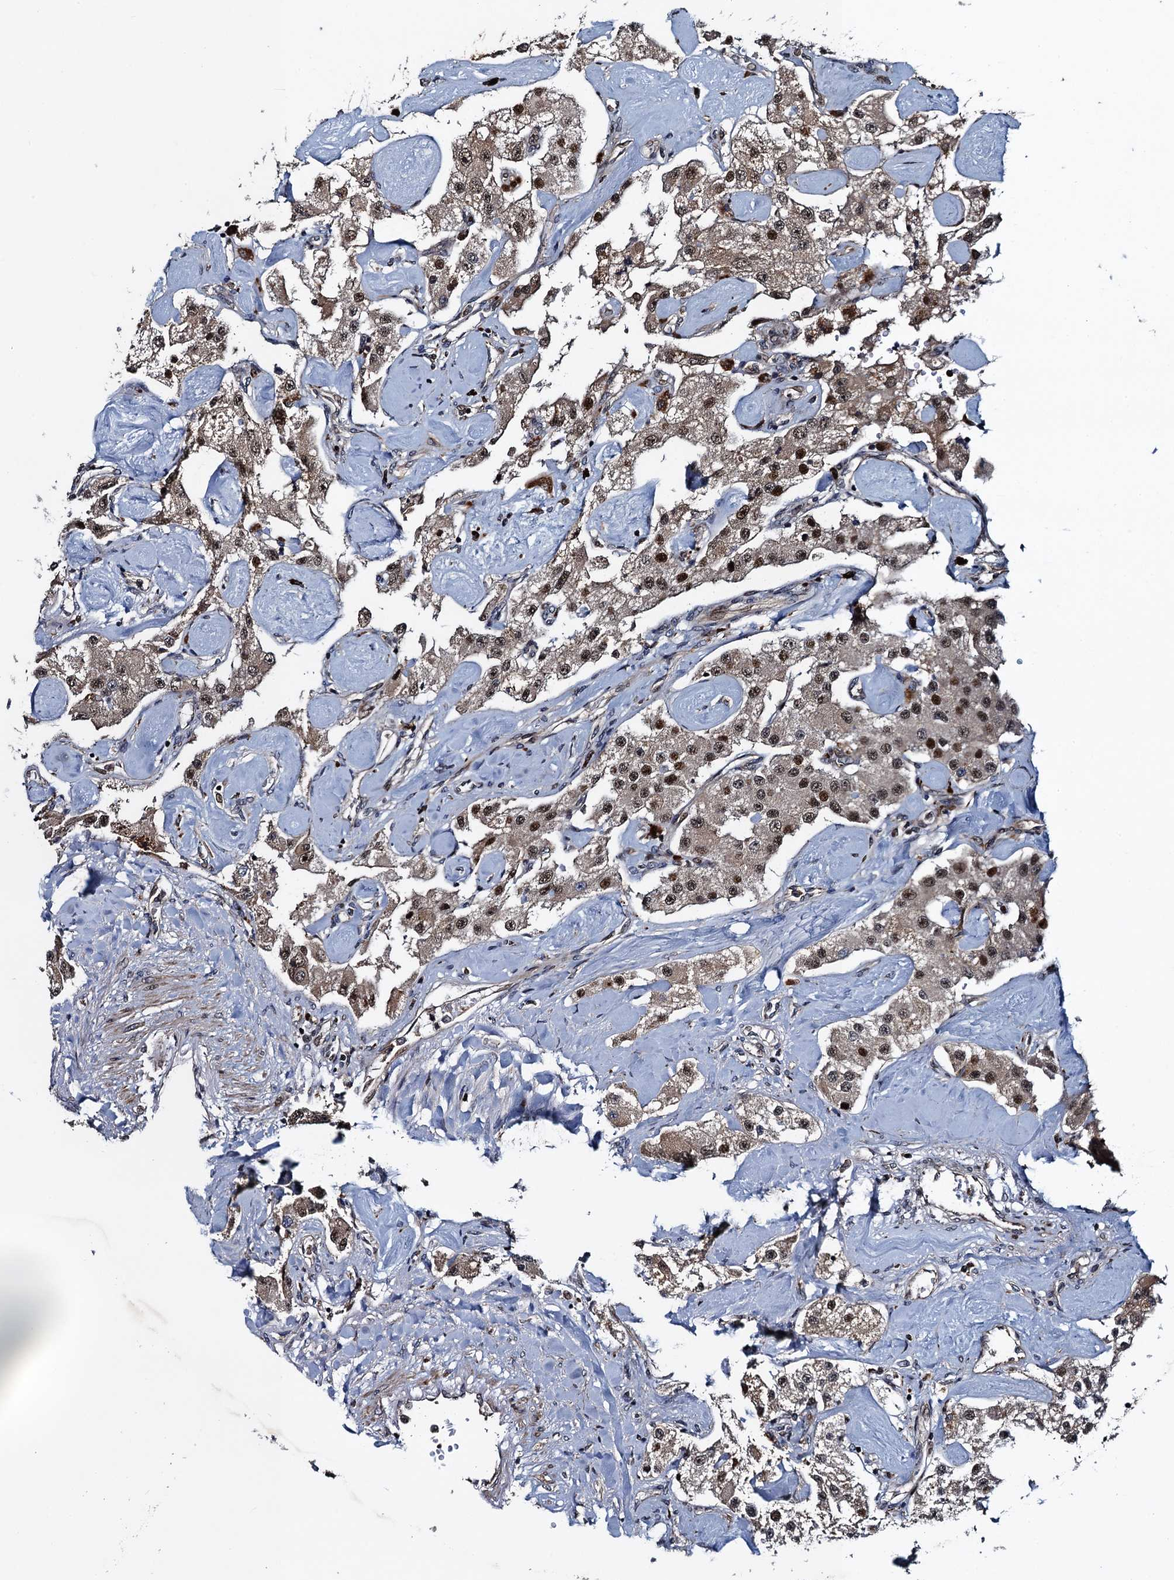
{"staining": {"intensity": "moderate", "quantity": ">75%", "location": "nuclear"}, "tissue": "carcinoid", "cell_type": "Tumor cells", "image_type": "cancer", "snomed": [{"axis": "morphology", "description": "Carcinoid, malignant, NOS"}, {"axis": "topography", "description": "Pancreas"}], "caption": "This histopathology image shows IHC staining of human malignant carcinoid, with medium moderate nuclear expression in approximately >75% of tumor cells.", "gene": "ATOSA", "patient": {"sex": "male", "age": 41}}